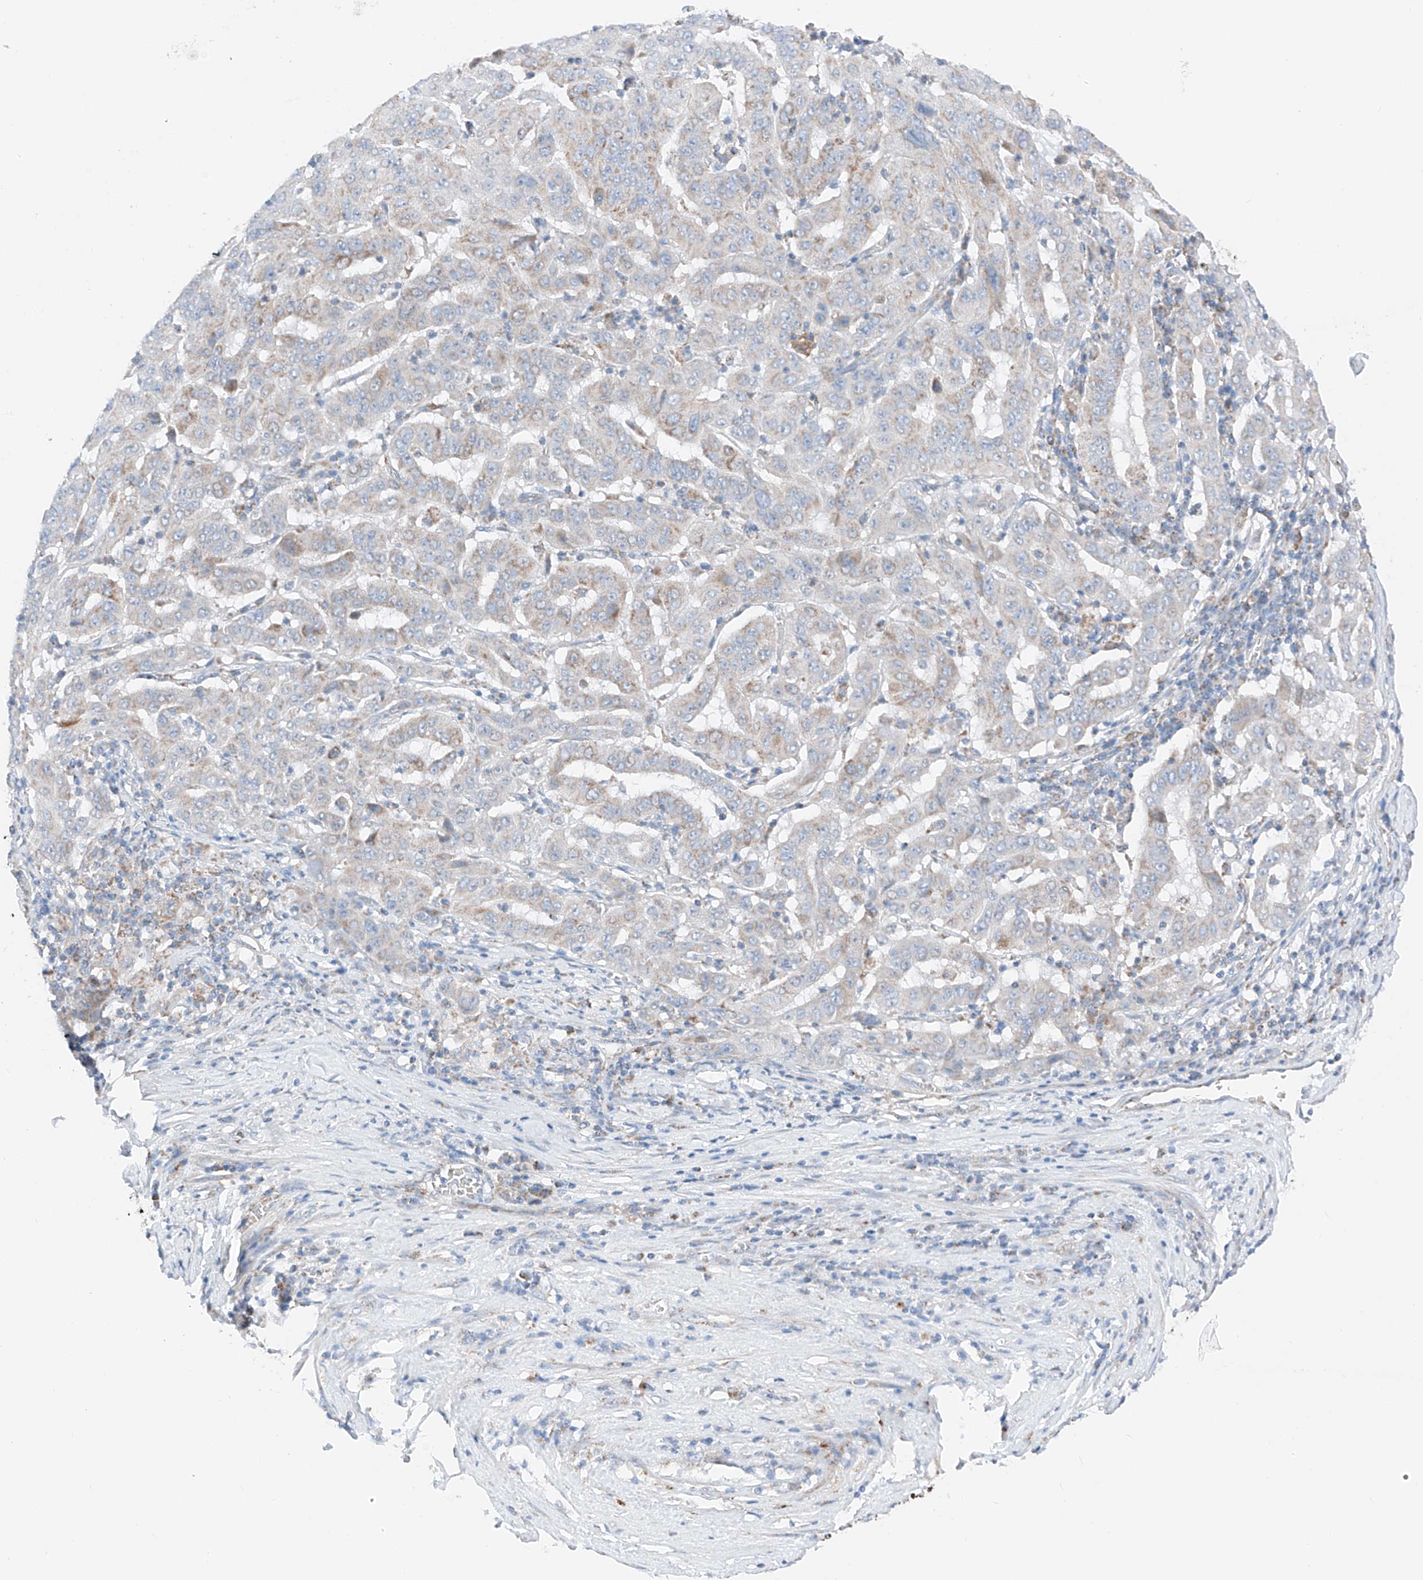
{"staining": {"intensity": "weak", "quantity": "<25%", "location": "cytoplasmic/membranous"}, "tissue": "pancreatic cancer", "cell_type": "Tumor cells", "image_type": "cancer", "snomed": [{"axis": "morphology", "description": "Adenocarcinoma, NOS"}, {"axis": "topography", "description": "Pancreas"}], "caption": "Immunohistochemical staining of pancreatic cancer shows no significant staining in tumor cells.", "gene": "MRAP", "patient": {"sex": "male", "age": 63}}